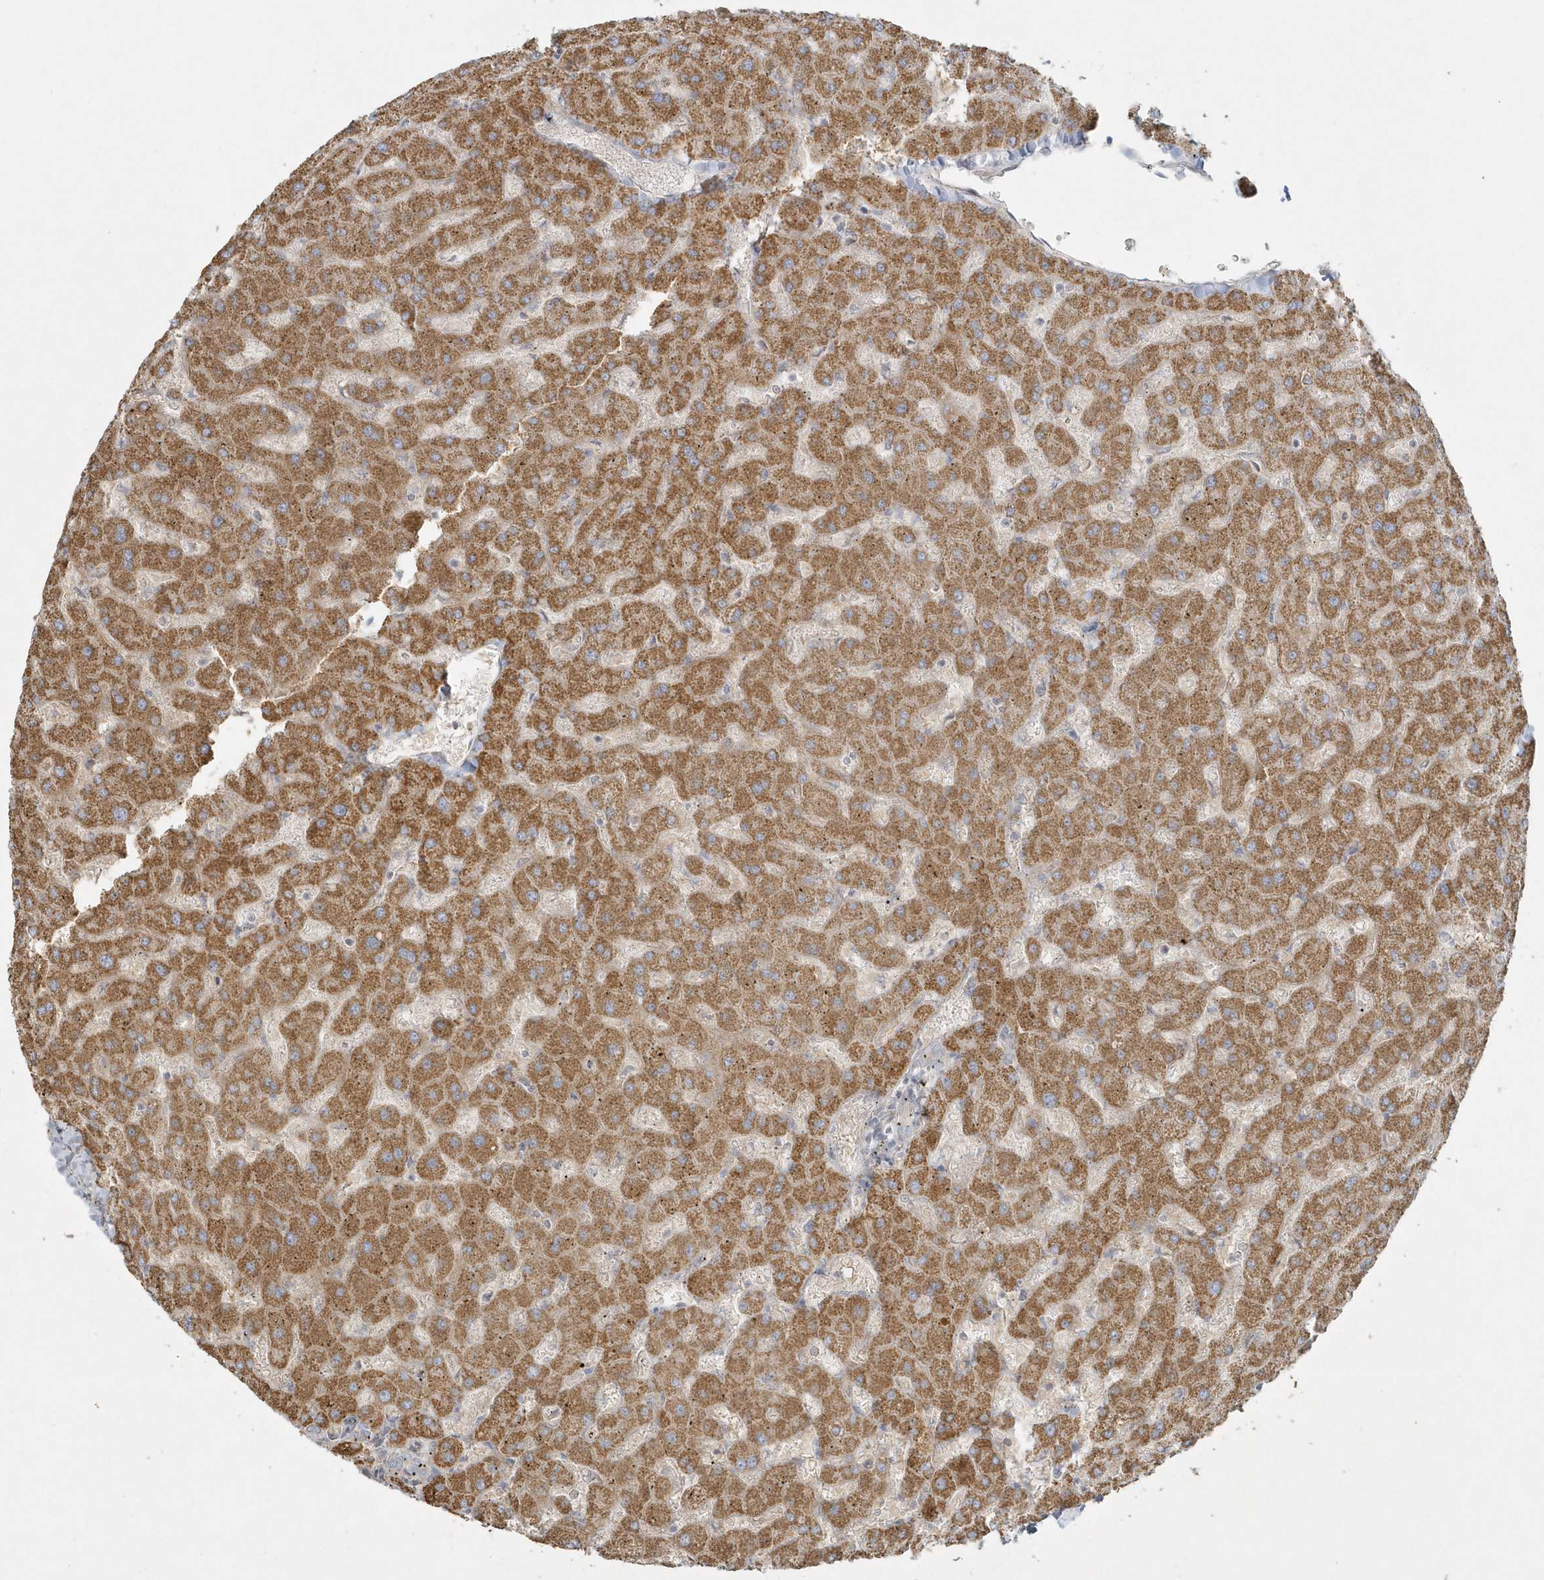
{"staining": {"intensity": "negative", "quantity": "none", "location": "none"}, "tissue": "liver", "cell_type": "Cholangiocytes", "image_type": "normal", "snomed": [{"axis": "morphology", "description": "Normal tissue, NOS"}, {"axis": "topography", "description": "Liver"}], "caption": "Image shows no significant protein positivity in cholangiocytes of unremarkable liver. (DAB immunohistochemistry, high magnification).", "gene": "BLTP3A", "patient": {"sex": "female", "age": 63}}